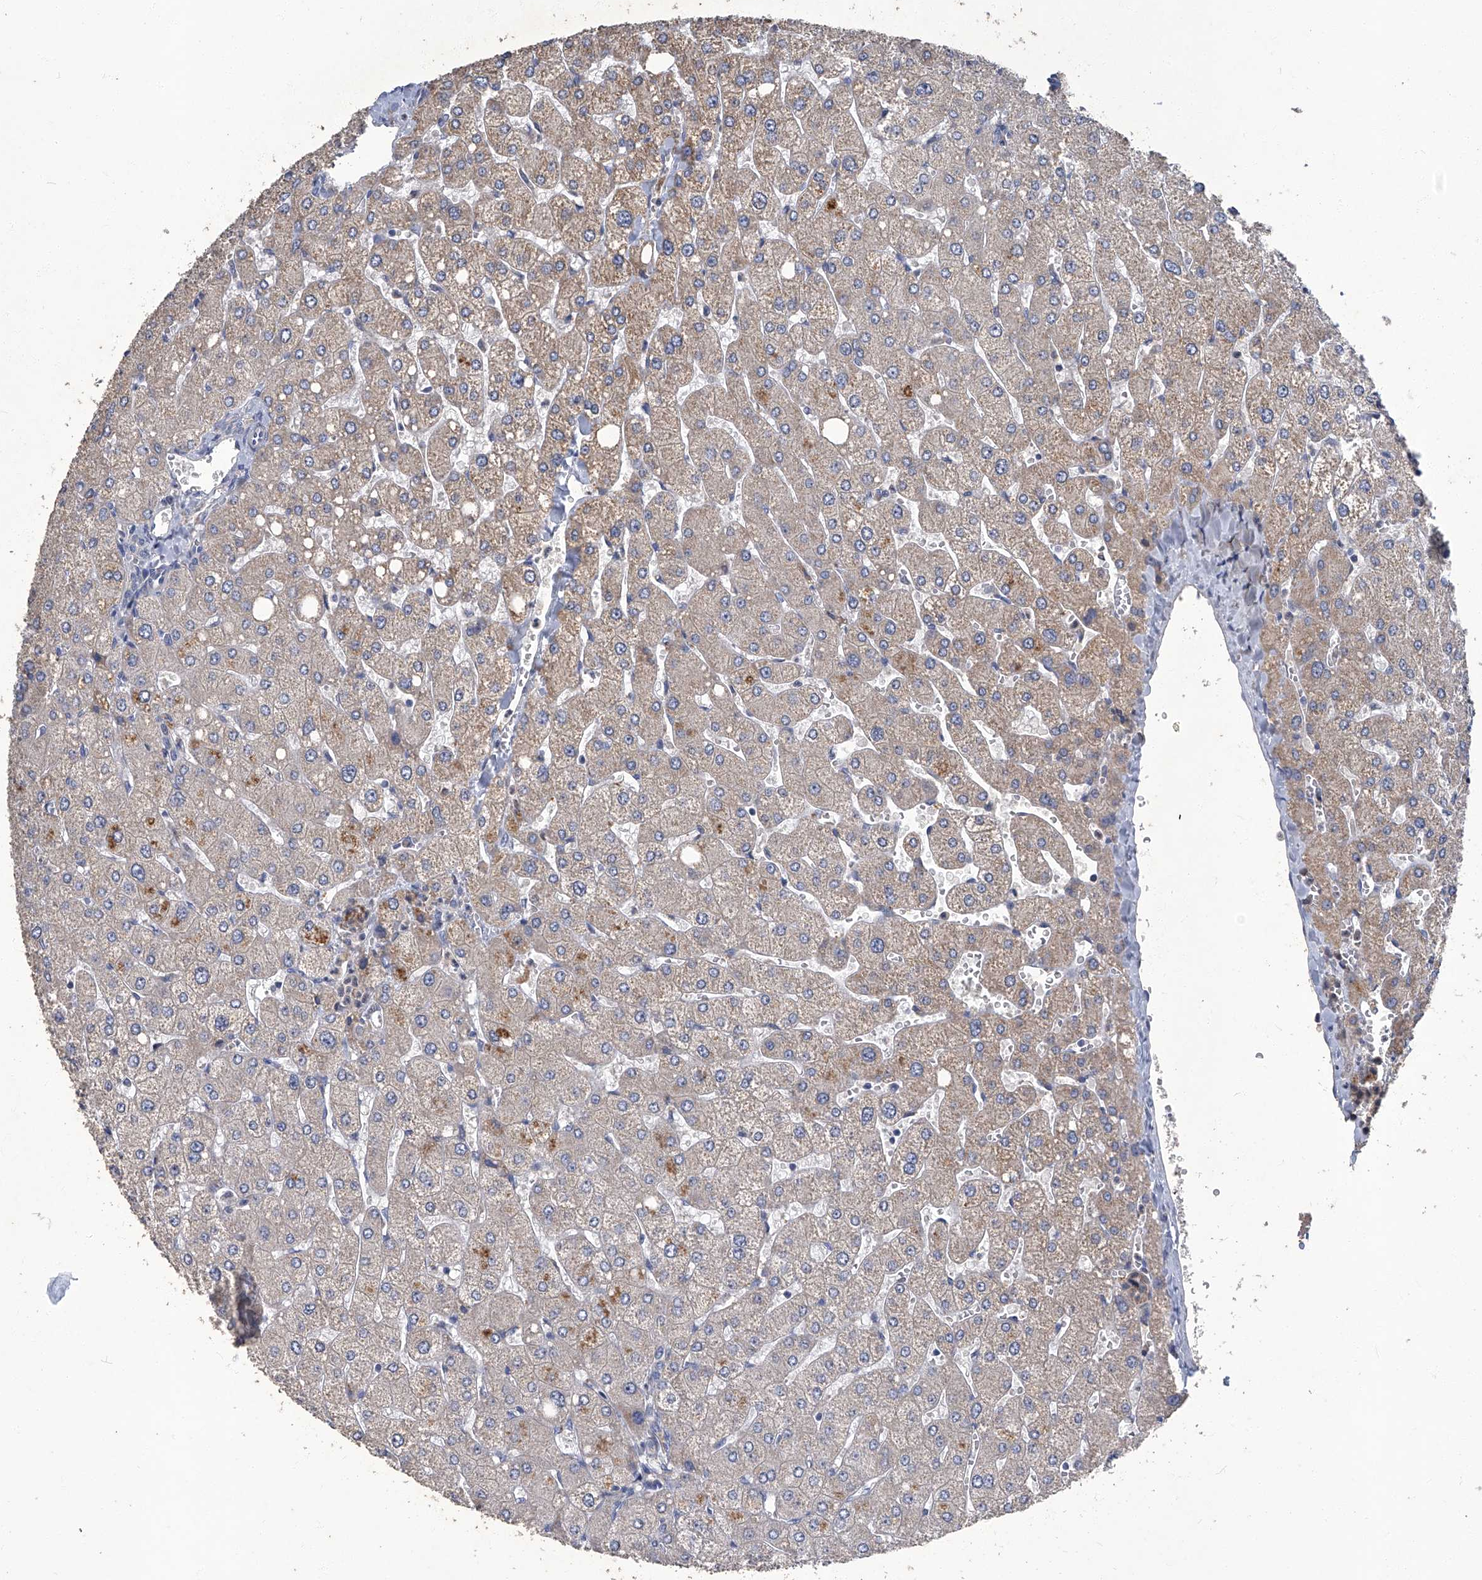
{"staining": {"intensity": "negative", "quantity": "none", "location": "none"}, "tissue": "liver", "cell_type": "Cholangiocytes", "image_type": "normal", "snomed": [{"axis": "morphology", "description": "Normal tissue, NOS"}, {"axis": "topography", "description": "Liver"}], "caption": "Immunohistochemistry (IHC) image of unremarkable liver: human liver stained with DAB (3,3'-diaminobenzidine) demonstrates no significant protein staining in cholangiocytes.", "gene": "TGFBR1", "patient": {"sex": "male", "age": 55}}